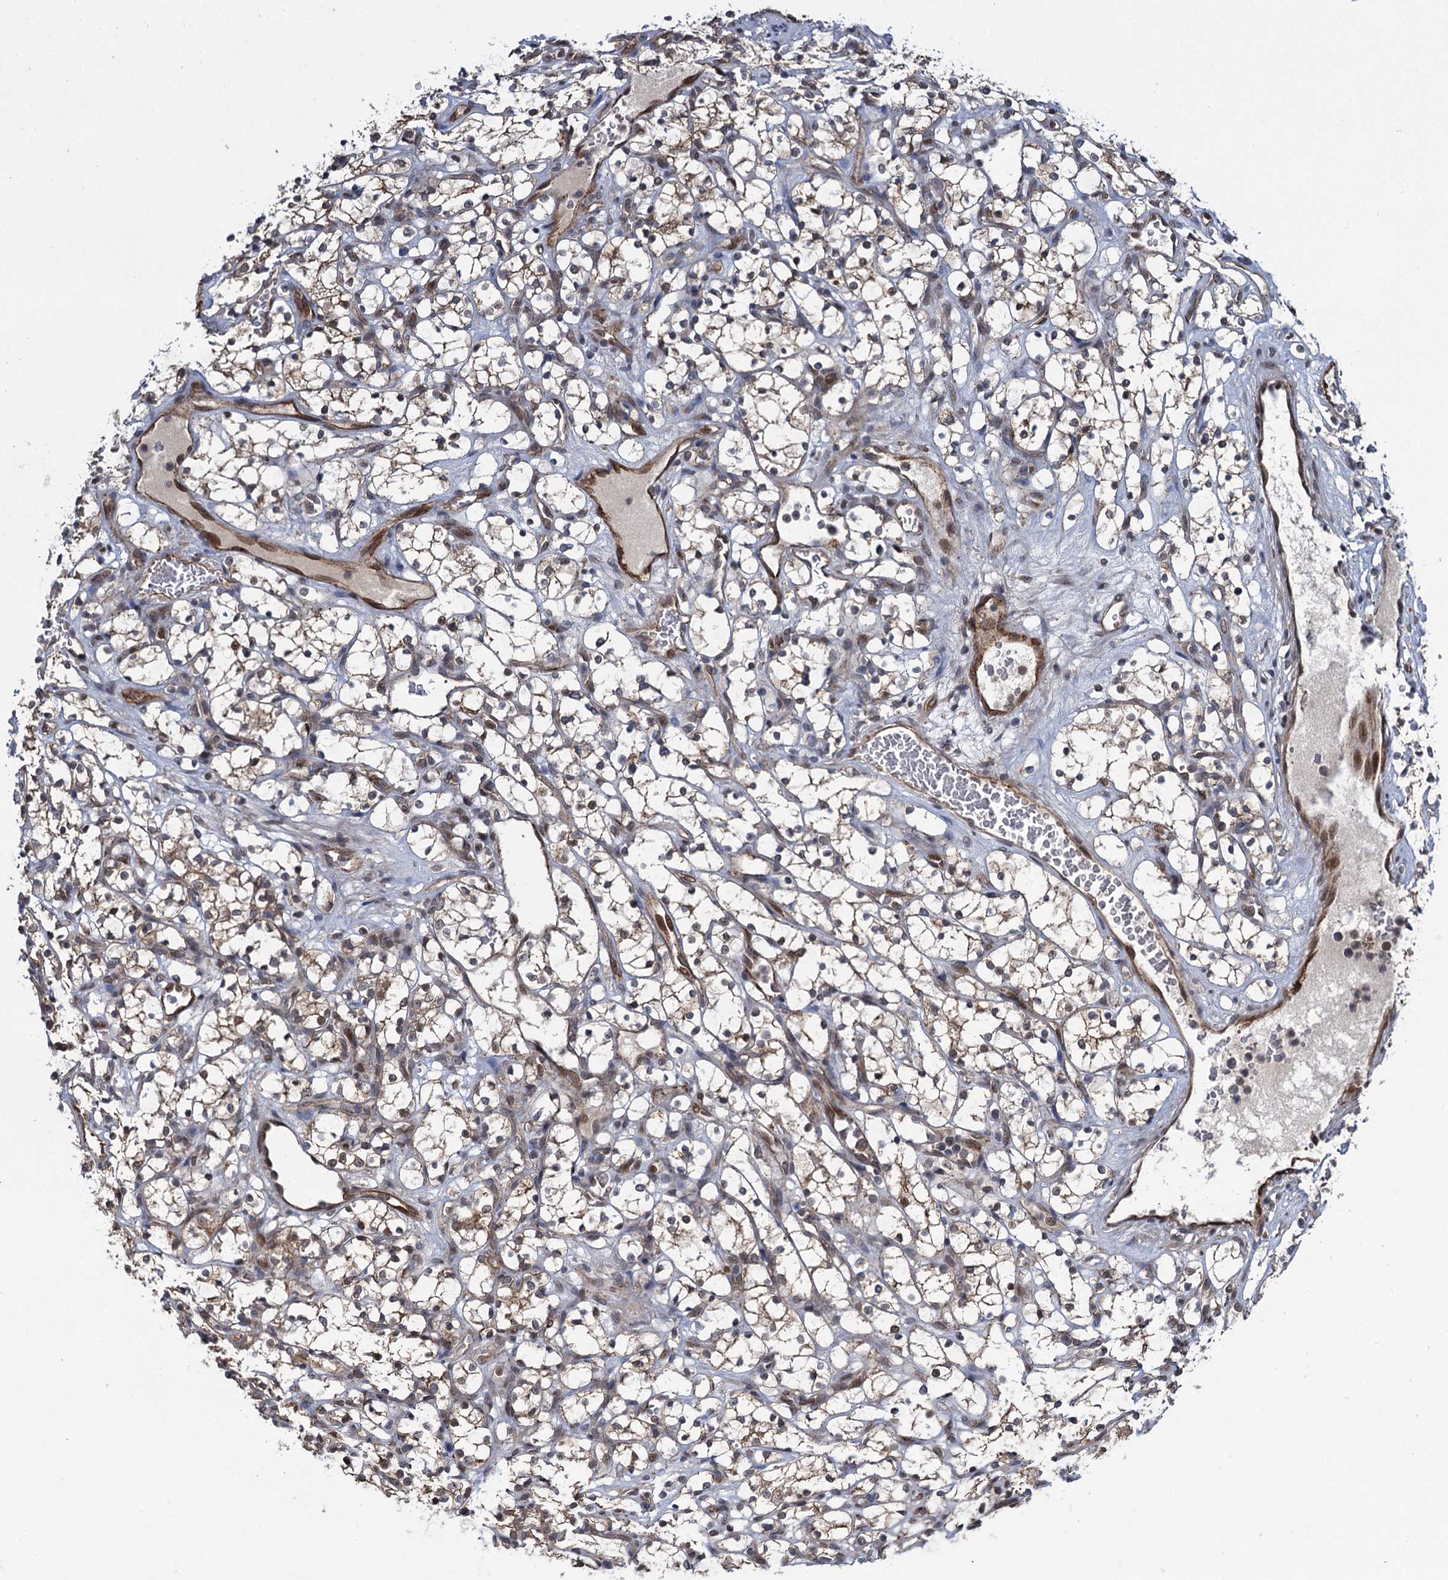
{"staining": {"intensity": "weak", "quantity": "<25%", "location": "cytoplasmic/membranous,nuclear"}, "tissue": "renal cancer", "cell_type": "Tumor cells", "image_type": "cancer", "snomed": [{"axis": "morphology", "description": "Adenocarcinoma, NOS"}, {"axis": "topography", "description": "Kidney"}], "caption": "This image is of renal cancer stained with immunohistochemistry to label a protein in brown with the nuclei are counter-stained blue. There is no staining in tumor cells.", "gene": "EVX2", "patient": {"sex": "female", "age": 69}}